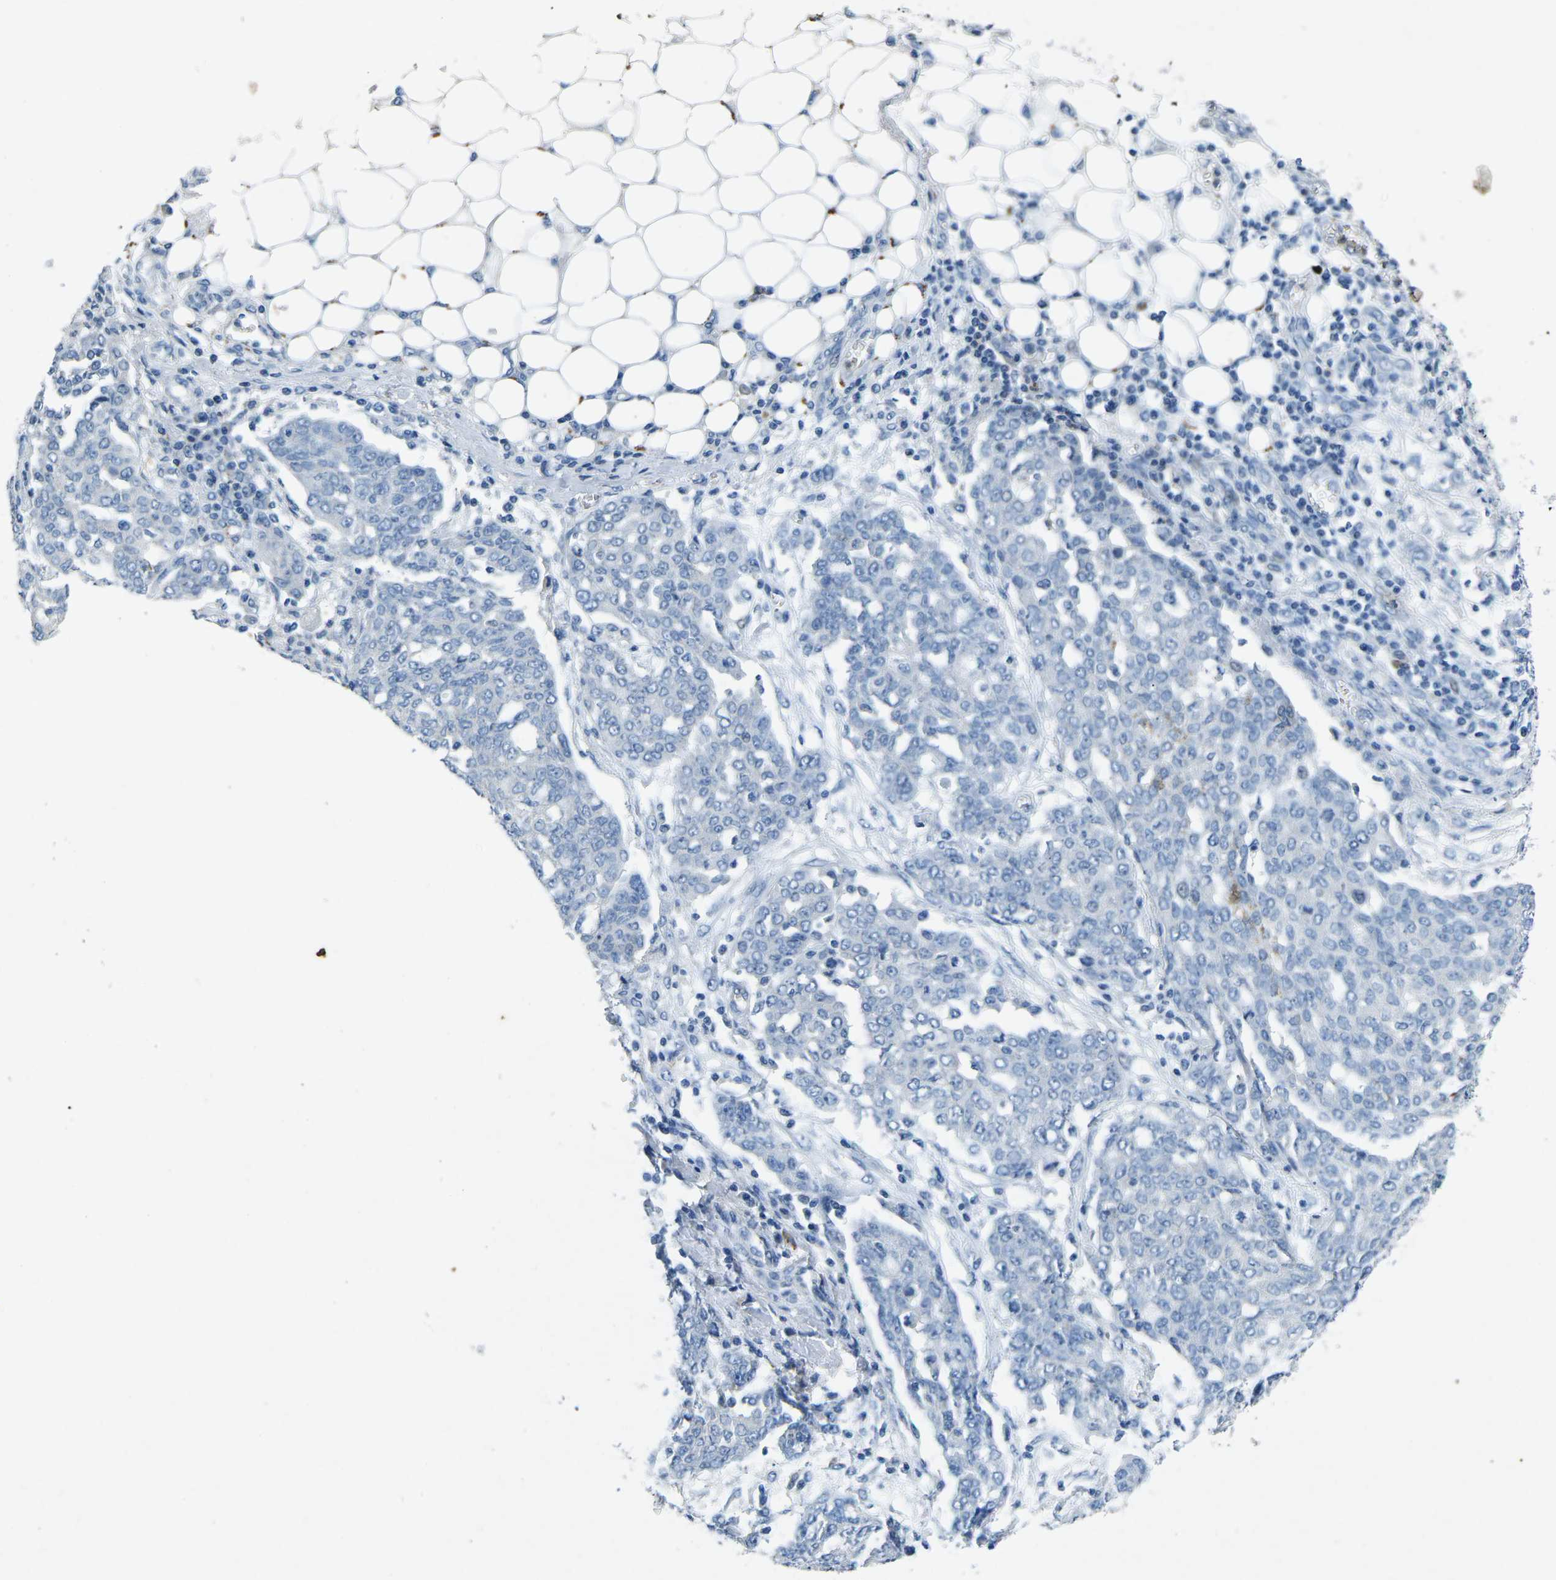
{"staining": {"intensity": "negative", "quantity": "none", "location": "none"}, "tissue": "ovarian cancer", "cell_type": "Tumor cells", "image_type": "cancer", "snomed": [{"axis": "morphology", "description": "Cystadenocarcinoma, serous, NOS"}, {"axis": "topography", "description": "Soft tissue"}, {"axis": "topography", "description": "Ovary"}], "caption": "Immunohistochemistry (IHC) histopathology image of neoplastic tissue: human ovarian cancer stained with DAB shows no significant protein expression in tumor cells.", "gene": "PLG", "patient": {"sex": "female", "age": 57}}